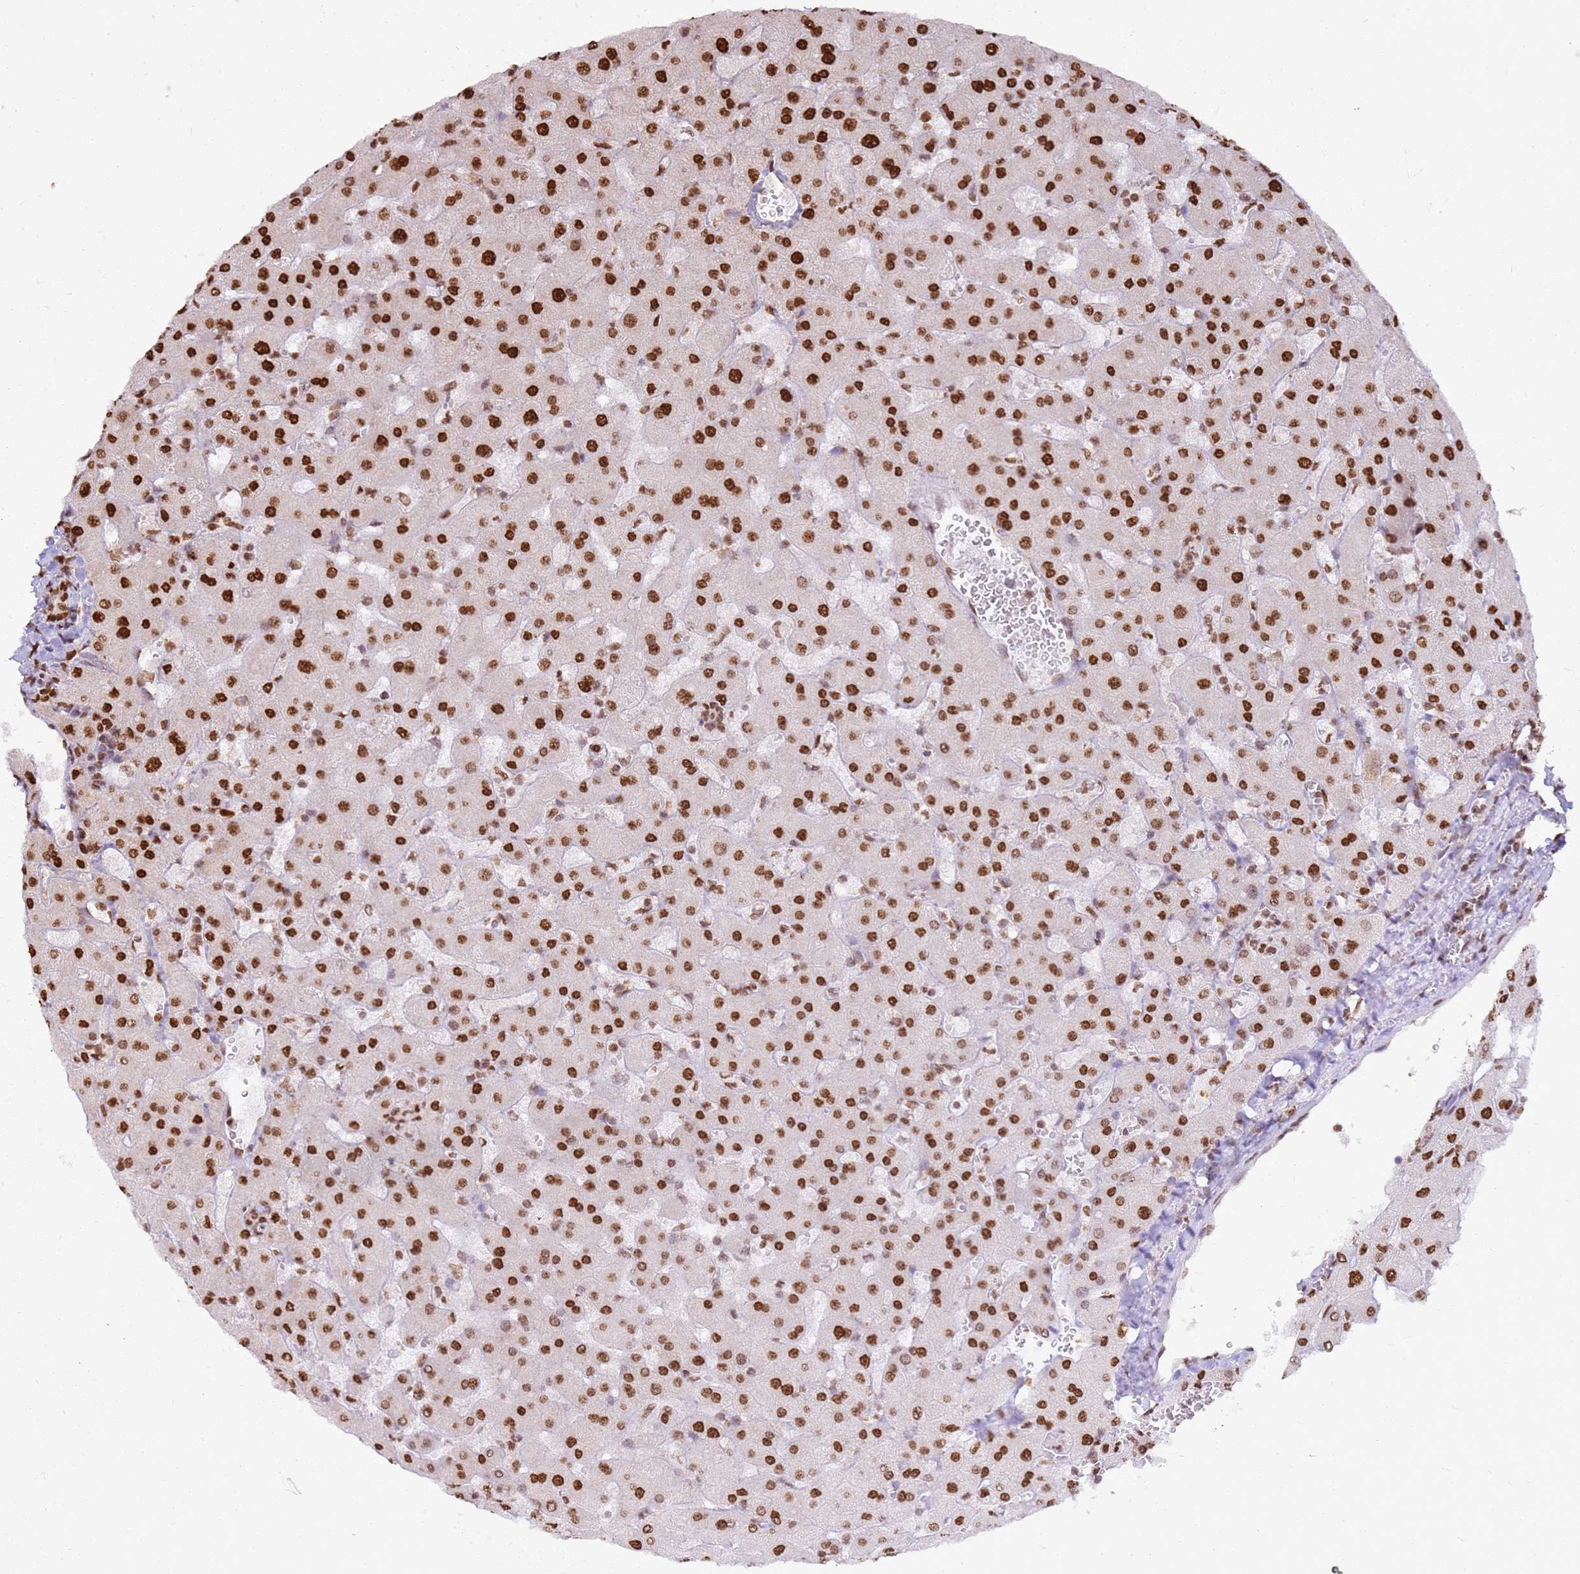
{"staining": {"intensity": "moderate", "quantity": ">75%", "location": "nuclear"}, "tissue": "liver", "cell_type": "Cholangiocytes", "image_type": "normal", "snomed": [{"axis": "morphology", "description": "Normal tissue, NOS"}, {"axis": "topography", "description": "Liver"}], "caption": "This image reveals unremarkable liver stained with IHC to label a protein in brown. The nuclear of cholangiocytes show moderate positivity for the protein. Nuclei are counter-stained blue.", "gene": "APEX1", "patient": {"sex": "female", "age": 63}}